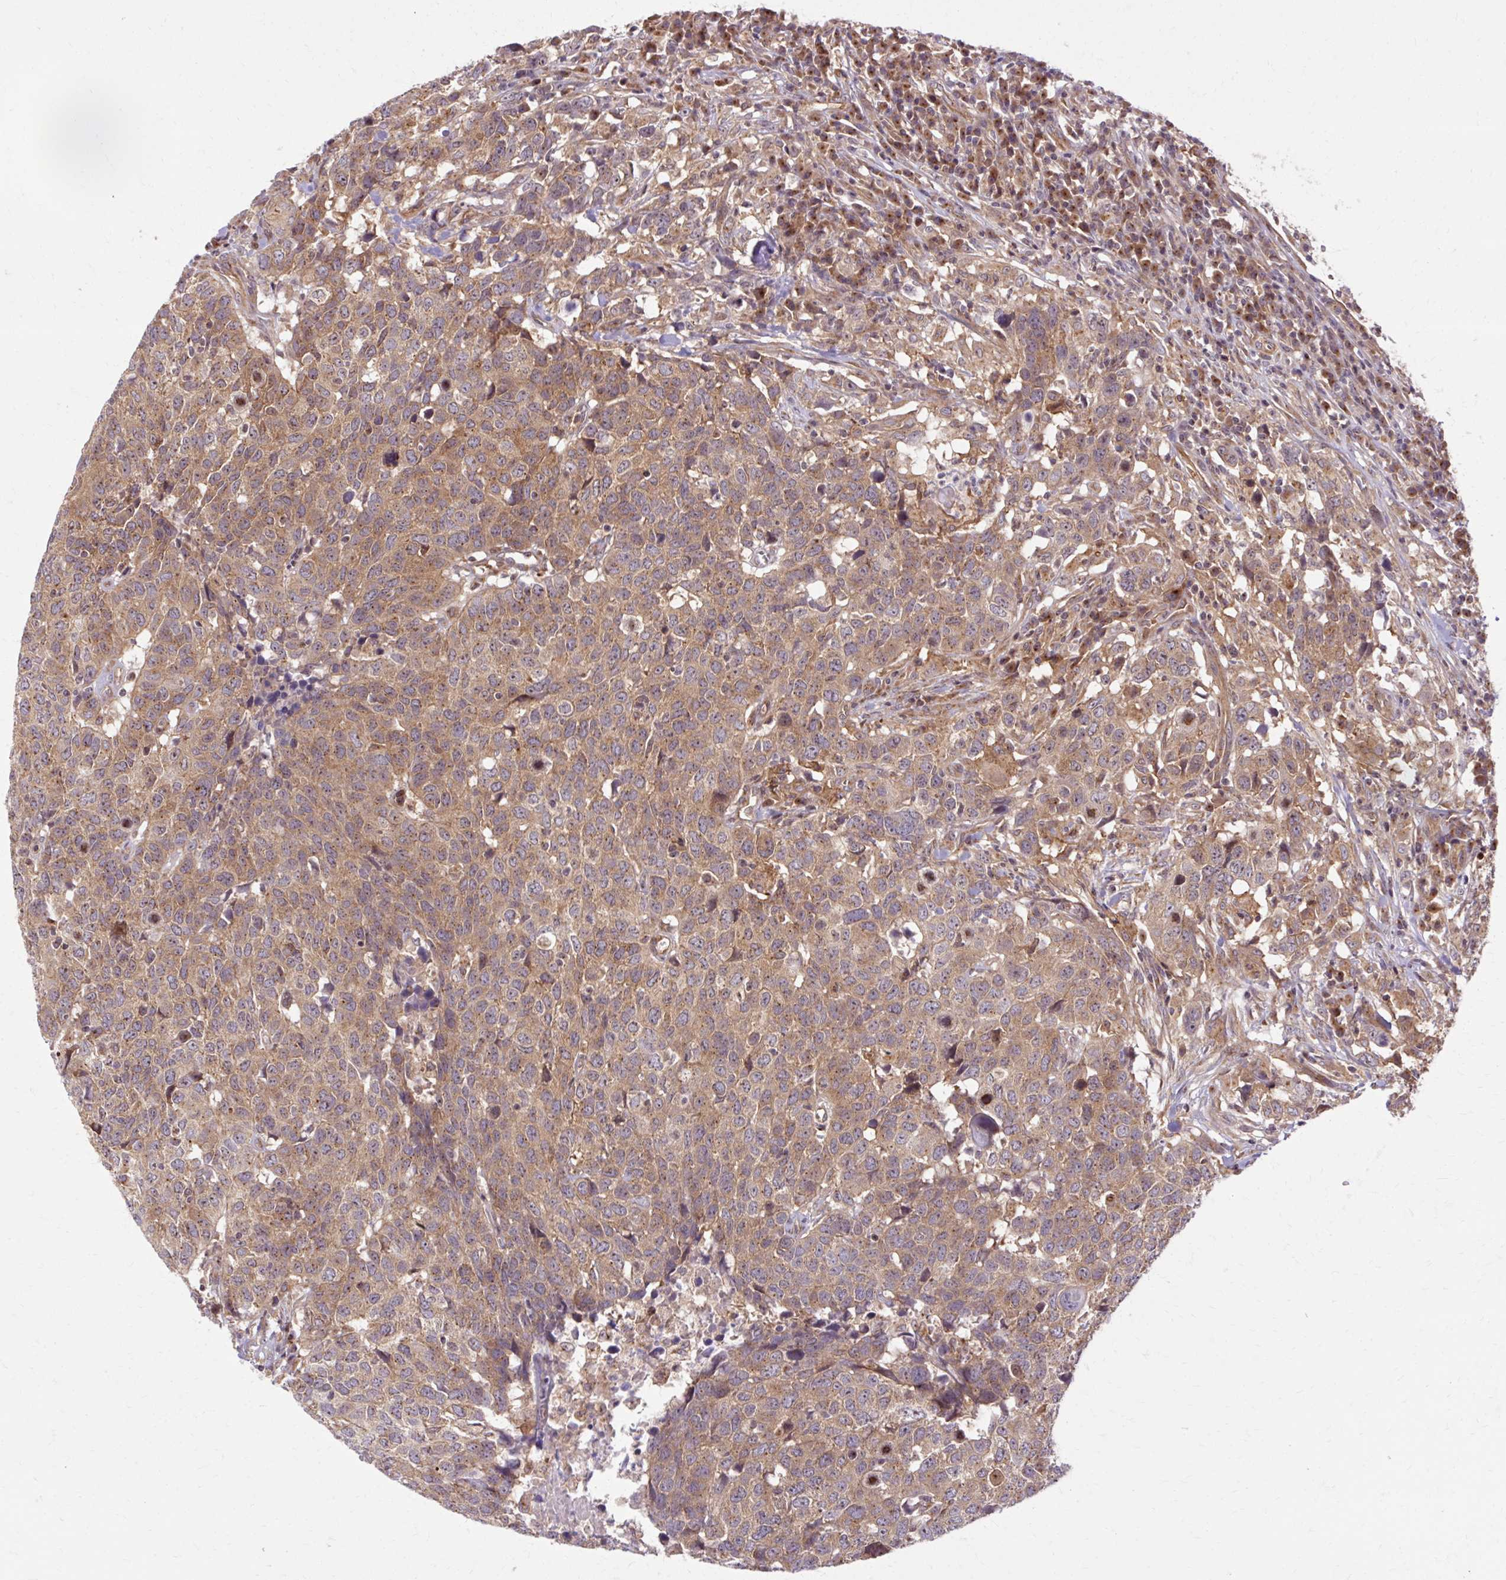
{"staining": {"intensity": "moderate", "quantity": ">75%", "location": "cytoplasmic/membranous"}, "tissue": "head and neck cancer", "cell_type": "Tumor cells", "image_type": "cancer", "snomed": [{"axis": "morphology", "description": "Normal tissue, NOS"}, {"axis": "morphology", "description": "Squamous cell carcinoma, NOS"}, {"axis": "topography", "description": "Skeletal muscle"}, {"axis": "topography", "description": "Vascular tissue"}, {"axis": "topography", "description": "Peripheral nerve tissue"}, {"axis": "topography", "description": "Head-Neck"}], "caption": "Head and neck squamous cell carcinoma tissue reveals moderate cytoplasmic/membranous staining in approximately >75% of tumor cells", "gene": "MZT2B", "patient": {"sex": "male", "age": 66}}